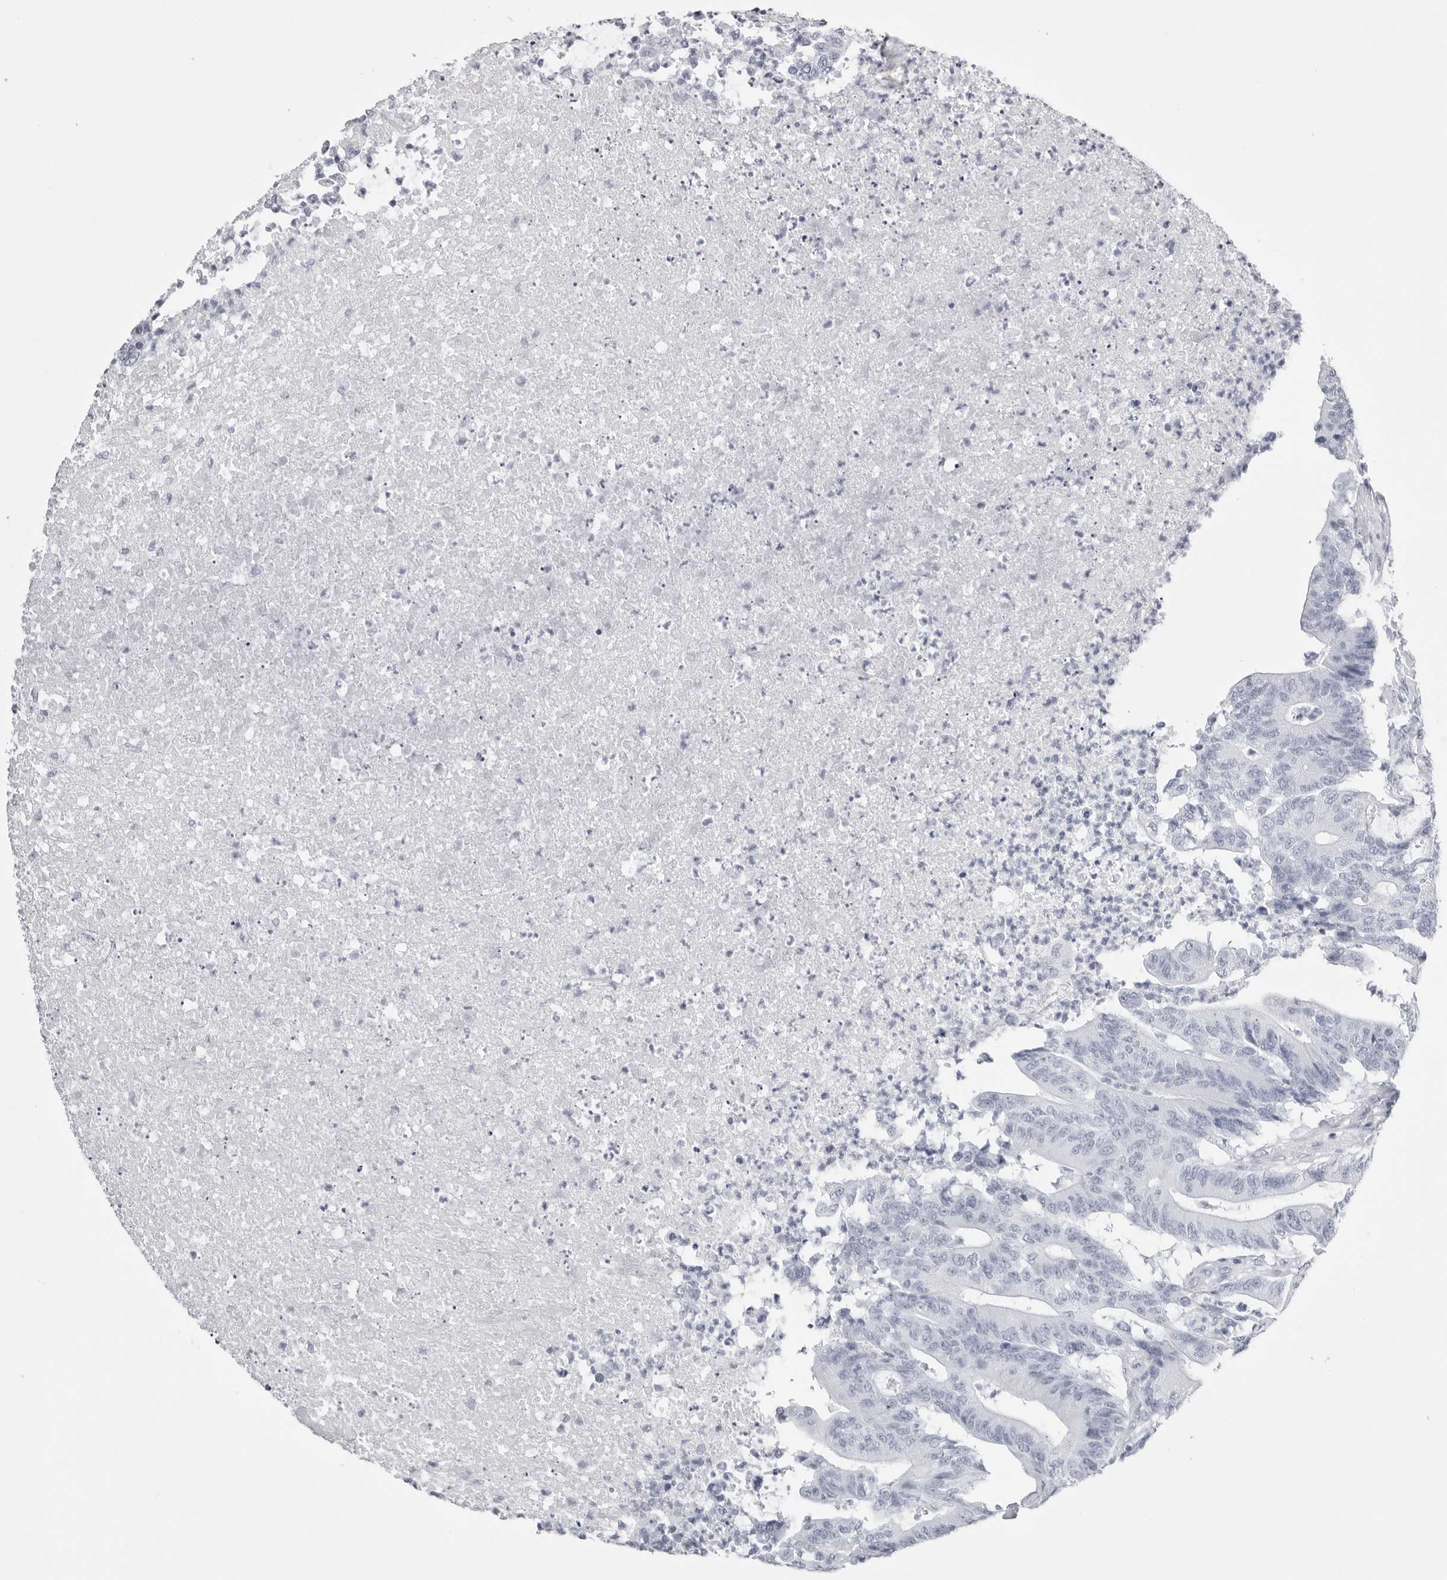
{"staining": {"intensity": "negative", "quantity": "none", "location": "none"}, "tissue": "colorectal cancer", "cell_type": "Tumor cells", "image_type": "cancer", "snomed": [{"axis": "morphology", "description": "Adenocarcinoma, NOS"}, {"axis": "topography", "description": "Colon"}], "caption": "An immunohistochemistry histopathology image of colorectal adenocarcinoma is shown. There is no staining in tumor cells of colorectal adenocarcinoma. Brightfield microscopy of immunohistochemistry (IHC) stained with DAB (3,3'-diaminobenzidine) (brown) and hematoxylin (blue), captured at high magnification.", "gene": "KLK9", "patient": {"sex": "female", "age": 84}}